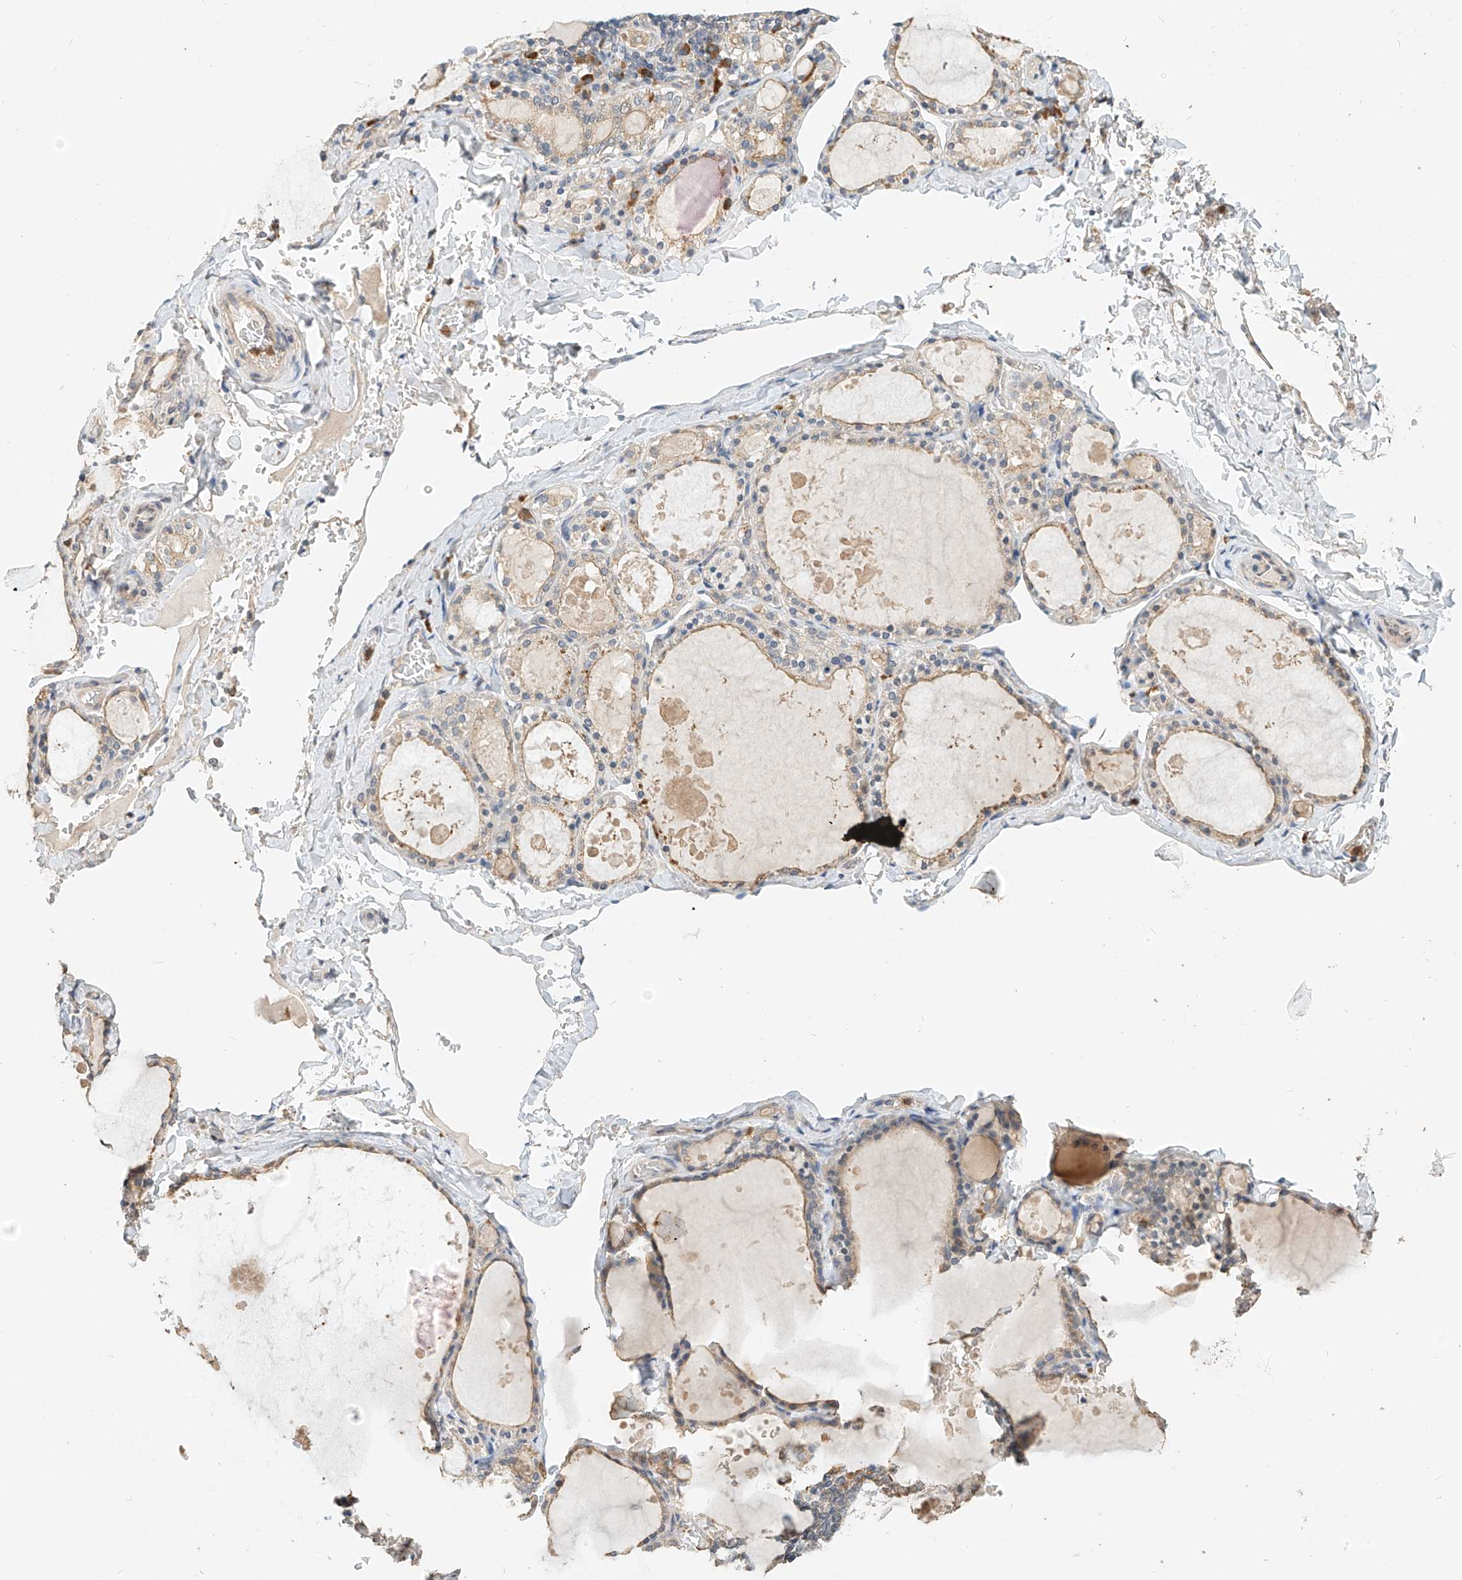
{"staining": {"intensity": "weak", "quantity": "25%-75%", "location": "cytoplasmic/membranous"}, "tissue": "thyroid gland", "cell_type": "Glandular cells", "image_type": "normal", "snomed": [{"axis": "morphology", "description": "Normal tissue, NOS"}, {"axis": "topography", "description": "Thyroid gland"}], "caption": "Weak cytoplasmic/membranous expression for a protein is seen in approximately 25%-75% of glandular cells of normal thyroid gland using IHC.", "gene": "OFD1", "patient": {"sex": "male", "age": 56}}